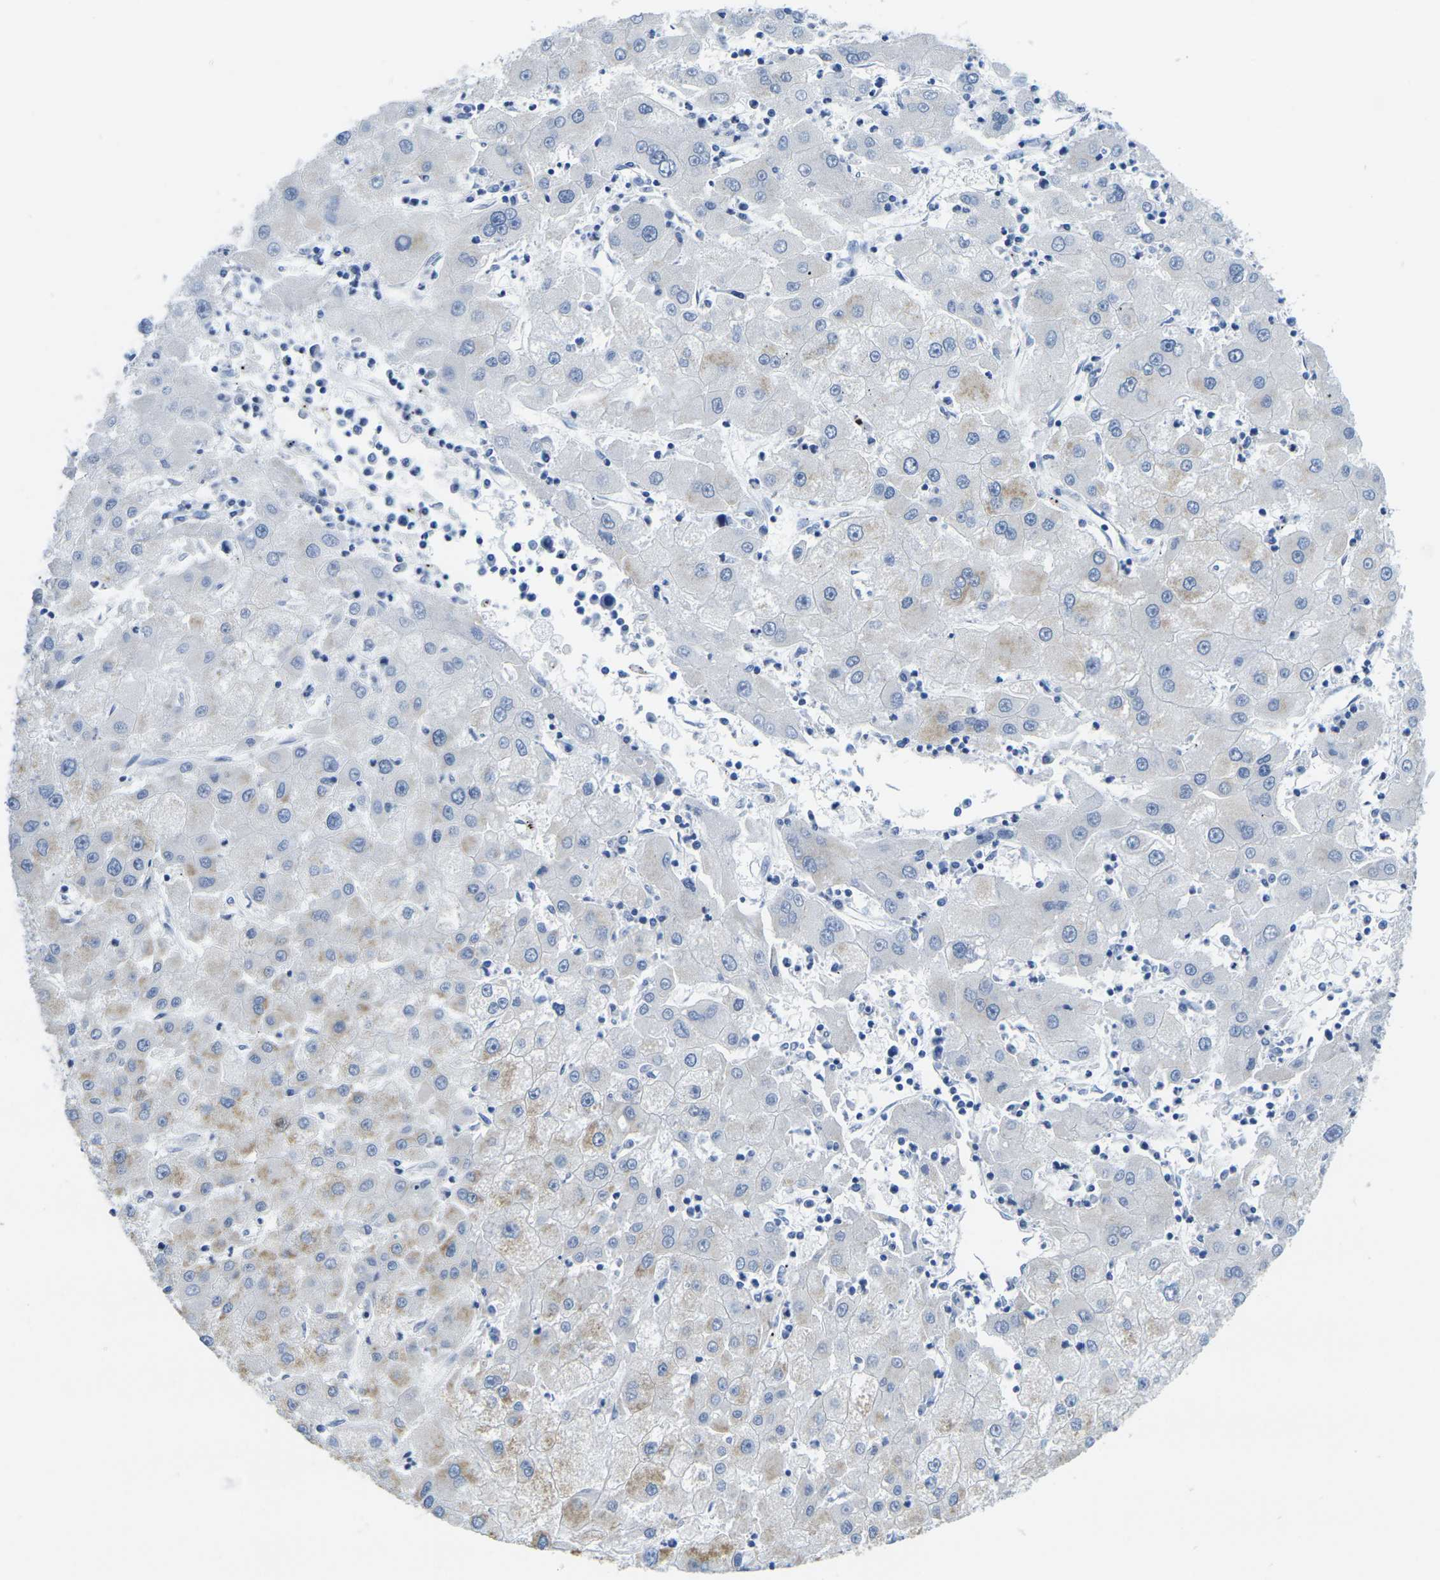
{"staining": {"intensity": "moderate", "quantity": "<25%", "location": "cytoplasmic/membranous"}, "tissue": "liver cancer", "cell_type": "Tumor cells", "image_type": "cancer", "snomed": [{"axis": "morphology", "description": "Carcinoma, Hepatocellular, NOS"}, {"axis": "topography", "description": "Liver"}], "caption": "Immunohistochemistry photomicrograph of hepatocellular carcinoma (liver) stained for a protein (brown), which displays low levels of moderate cytoplasmic/membranous expression in about <25% of tumor cells.", "gene": "FAM3D", "patient": {"sex": "male", "age": 72}}